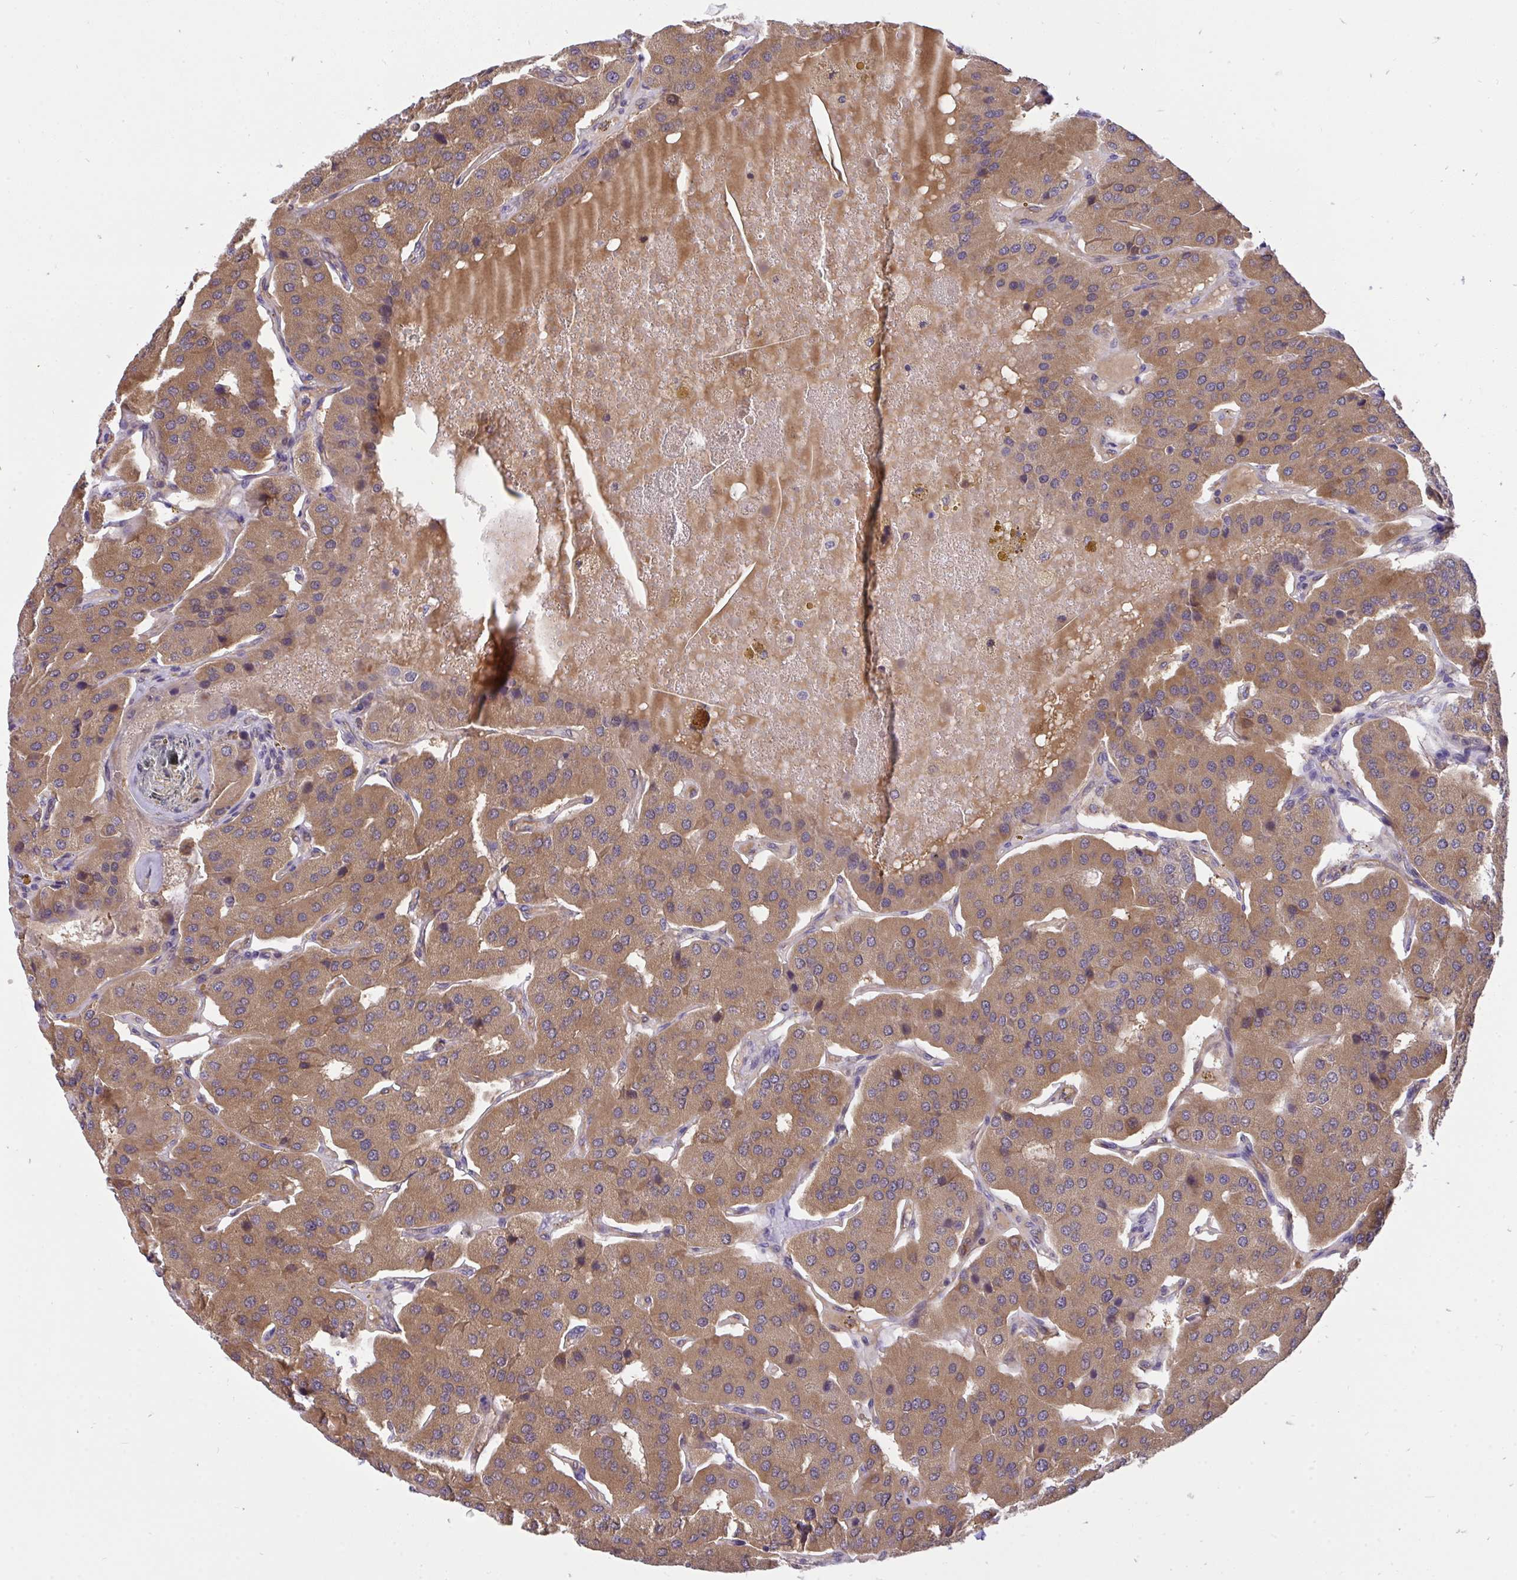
{"staining": {"intensity": "moderate", "quantity": ">75%", "location": "cytoplasmic/membranous"}, "tissue": "parathyroid gland", "cell_type": "Glandular cells", "image_type": "normal", "snomed": [{"axis": "morphology", "description": "Normal tissue, NOS"}, {"axis": "morphology", "description": "Adenoma, NOS"}, {"axis": "topography", "description": "Parathyroid gland"}], "caption": "Immunohistochemistry (IHC) (DAB (3,3'-diaminobenzidine)) staining of benign human parathyroid gland reveals moderate cytoplasmic/membranous protein positivity in about >75% of glandular cells. Nuclei are stained in blue.", "gene": "C19orf54", "patient": {"sex": "female", "age": 86}}